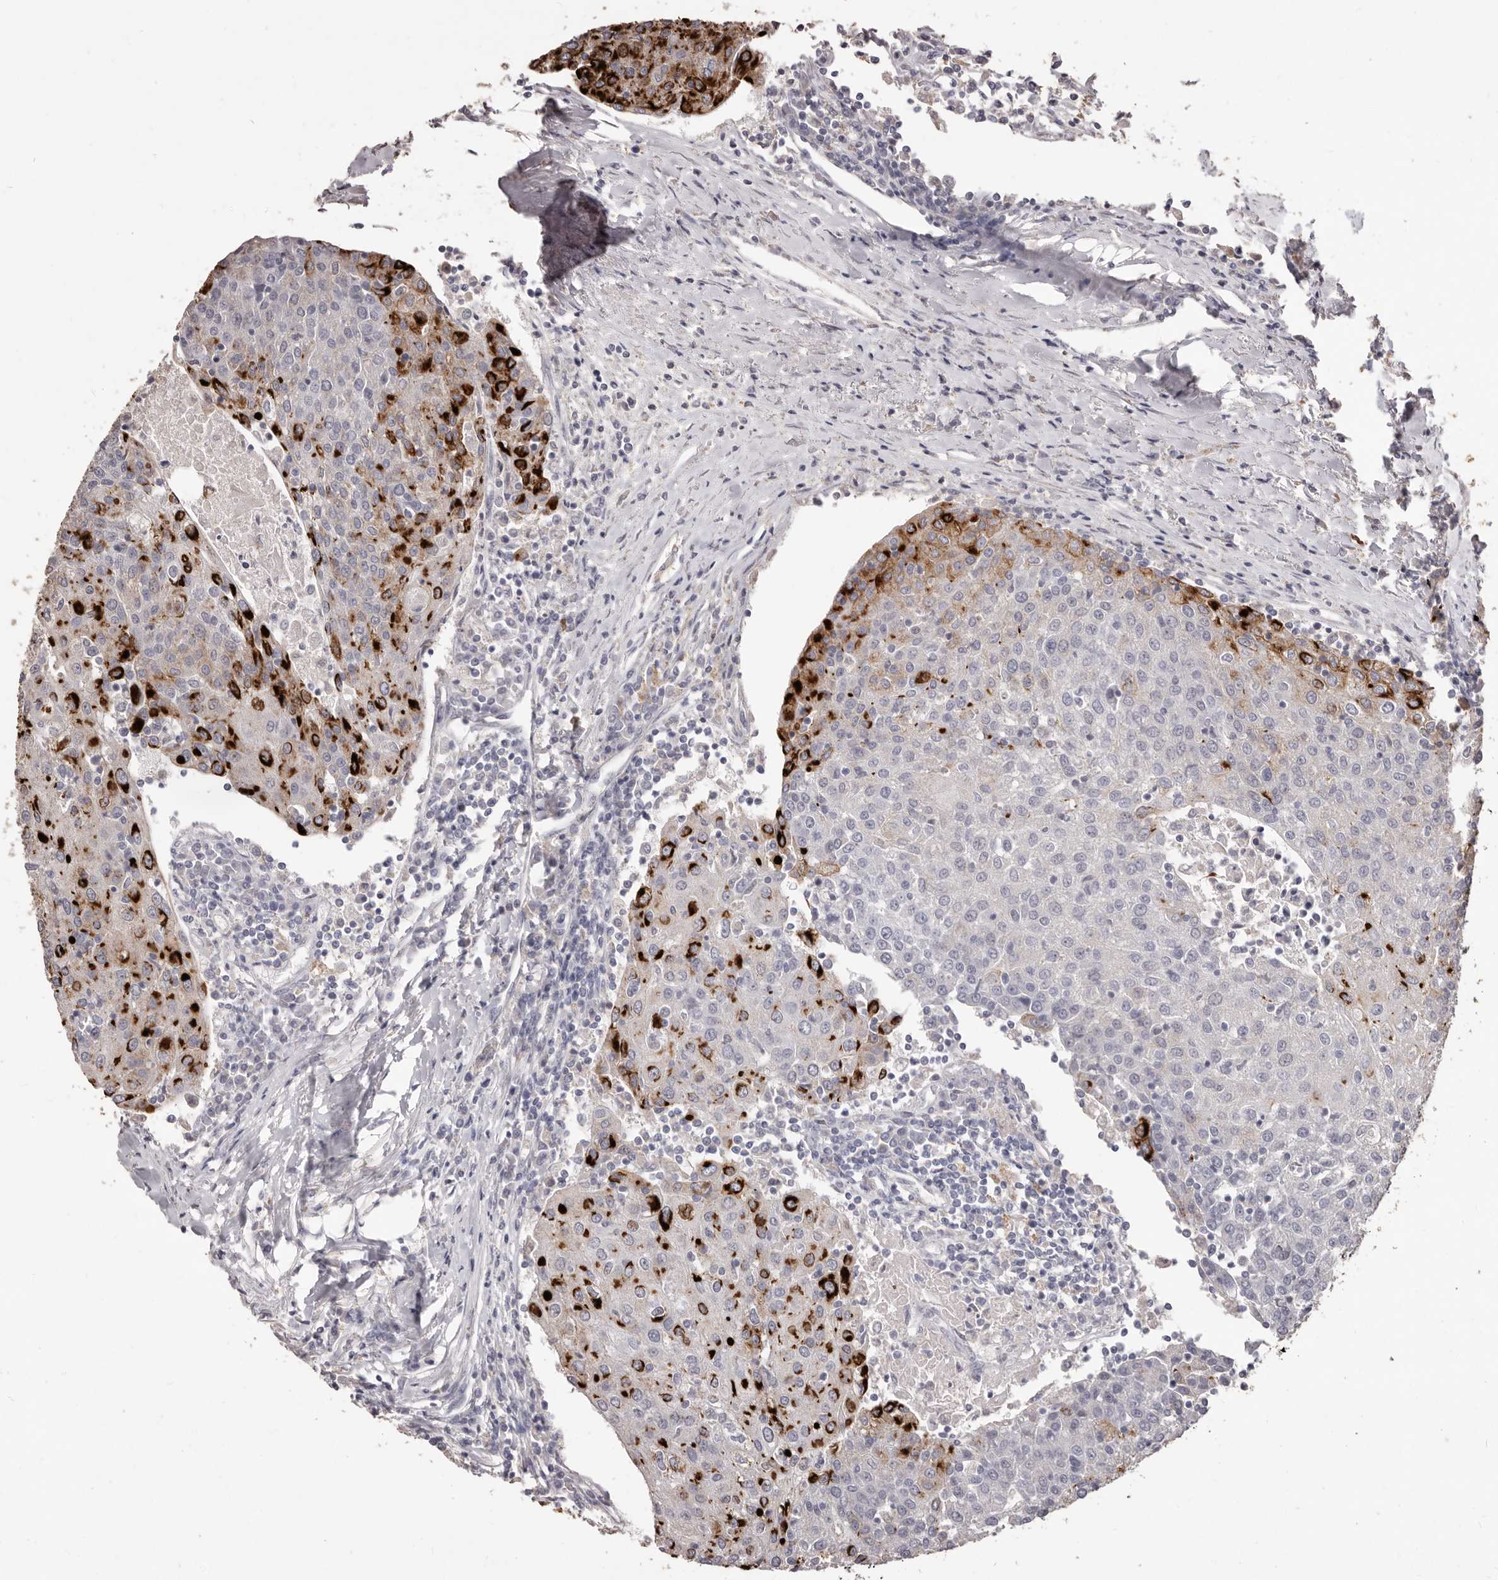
{"staining": {"intensity": "strong", "quantity": "<25%", "location": "cytoplasmic/membranous"}, "tissue": "urothelial cancer", "cell_type": "Tumor cells", "image_type": "cancer", "snomed": [{"axis": "morphology", "description": "Urothelial carcinoma, High grade"}, {"axis": "topography", "description": "Urinary bladder"}], "caption": "Protein expression analysis of urothelial carcinoma (high-grade) displays strong cytoplasmic/membranous staining in approximately <25% of tumor cells. (DAB (3,3'-diaminobenzidine) IHC with brightfield microscopy, high magnification).", "gene": "PRSS27", "patient": {"sex": "female", "age": 85}}